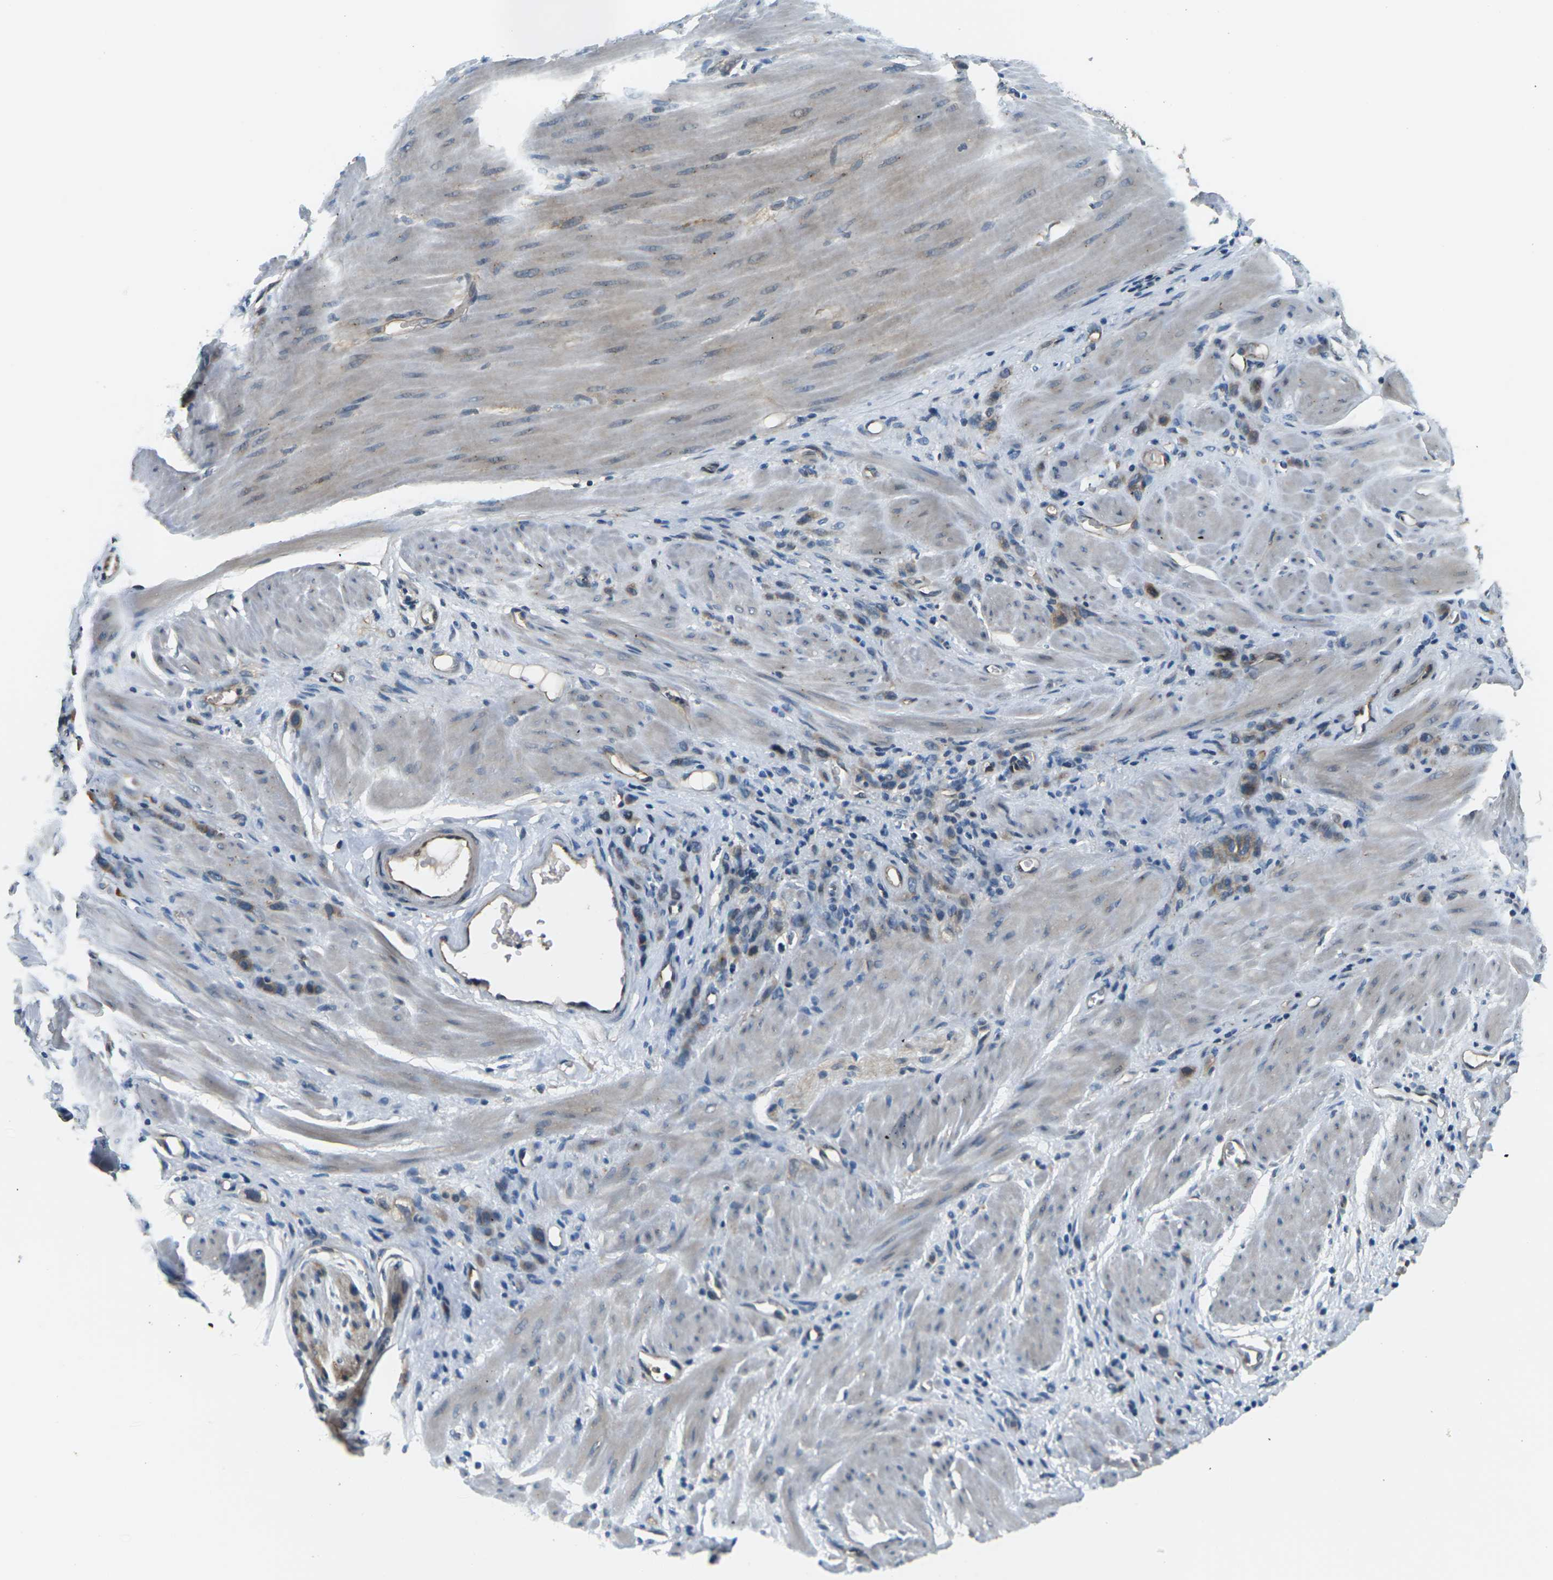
{"staining": {"intensity": "moderate", "quantity": "25%-75%", "location": "cytoplasmic/membranous"}, "tissue": "stomach cancer", "cell_type": "Tumor cells", "image_type": "cancer", "snomed": [{"axis": "morphology", "description": "Normal tissue, NOS"}, {"axis": "morphology", "description": "Adenocarcinoma, NOS"}, {"axis": "topography", "description": "Stomach"}], "caption": "This image displays stomach cancer (adenocarcinoma) stained with immunohistochemistry to label a protein in brown. The cytoplasmic/membranous of tumor cells show moderate positivity for the protein. Nuclei are counter-stained blue.", "gene": "SLC13A3", "patient": {"sex": "male", "age": 82}}